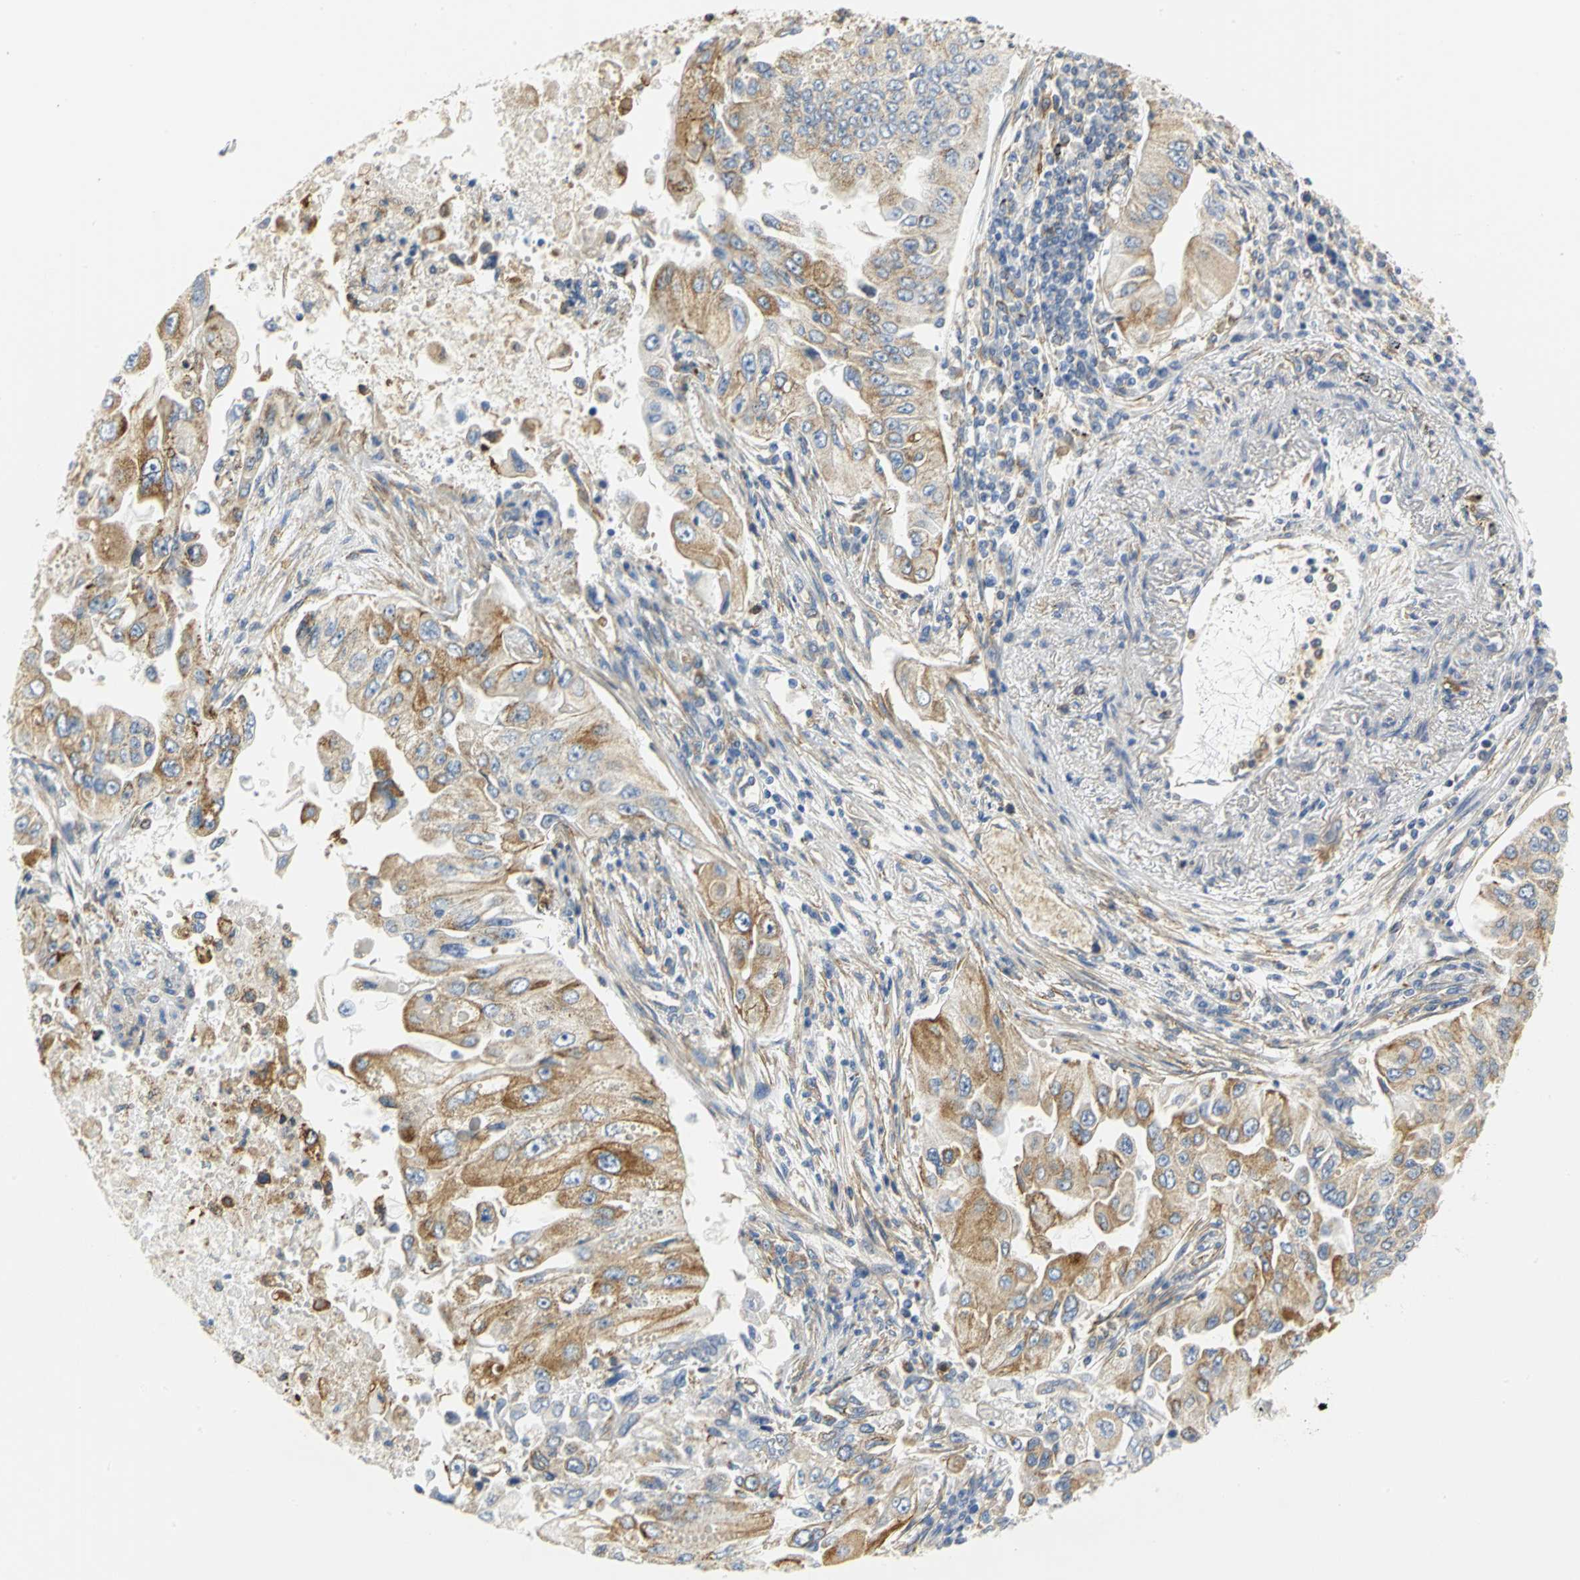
{"staining": {"intensity": "weak", "quantity": ">75%", "location": "cytoplasmic/membranous"}, "tissue": "lung cancer", "cell_type": "Tumor cells", "image_type": "cancer", "snomed": [{"axis": "morphology", "description": "Adenocarcinoma, NOS"}, {"axis": "topography", "description": "Lung"}], "caption": "Weak cytoplasmic/membranous protein positivity is present in about >75% of tumor cells in adenocarcinoma (lung).", "gene": "GNRH2", "patient": {"sex": "male", "age": 84}}